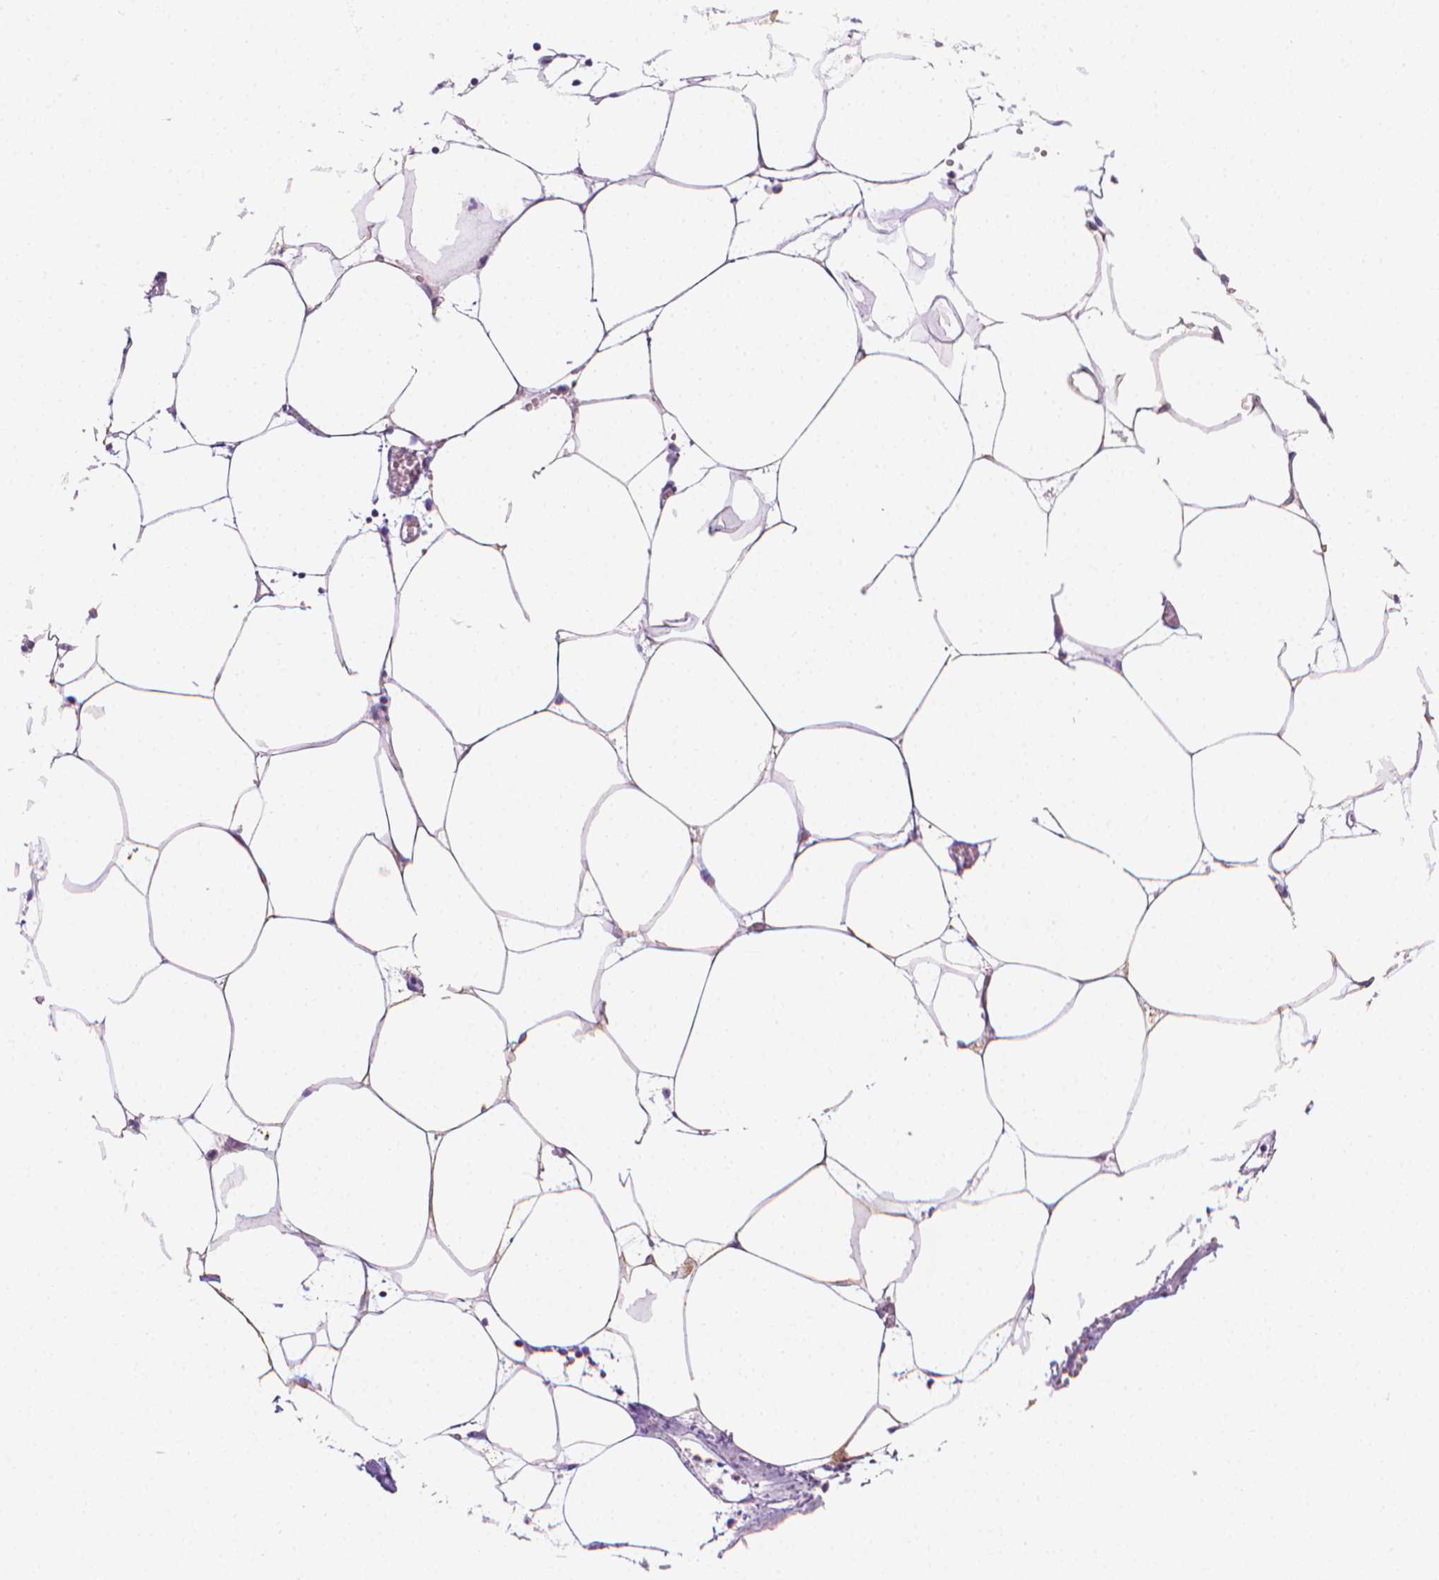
{"staining": {"intensity": "strong", "quantity": "25%-75%", "location": "cytoplasmic/membranous"}, "tissue": "adipose tissue", "cell_type": "Adipocytes", "image_type": "normal", "snomed": [{"axis": "morphology", "description": "Normal tissue, NOS"}, {"axis": "topography", "description": "Adipose tissue"}, {"axis": "topography", "description": "Pancreas"}, {"axis": "topography", "description": "Peripheral nerve tissue"}], "caption": "A histopathology image of human adipose tissue stained for a protein exhibits strong cytoplasmic/membranous brown staining in adipocytes.", "gene": "FASN", "patient": {"sex": "female", "age": 58}}